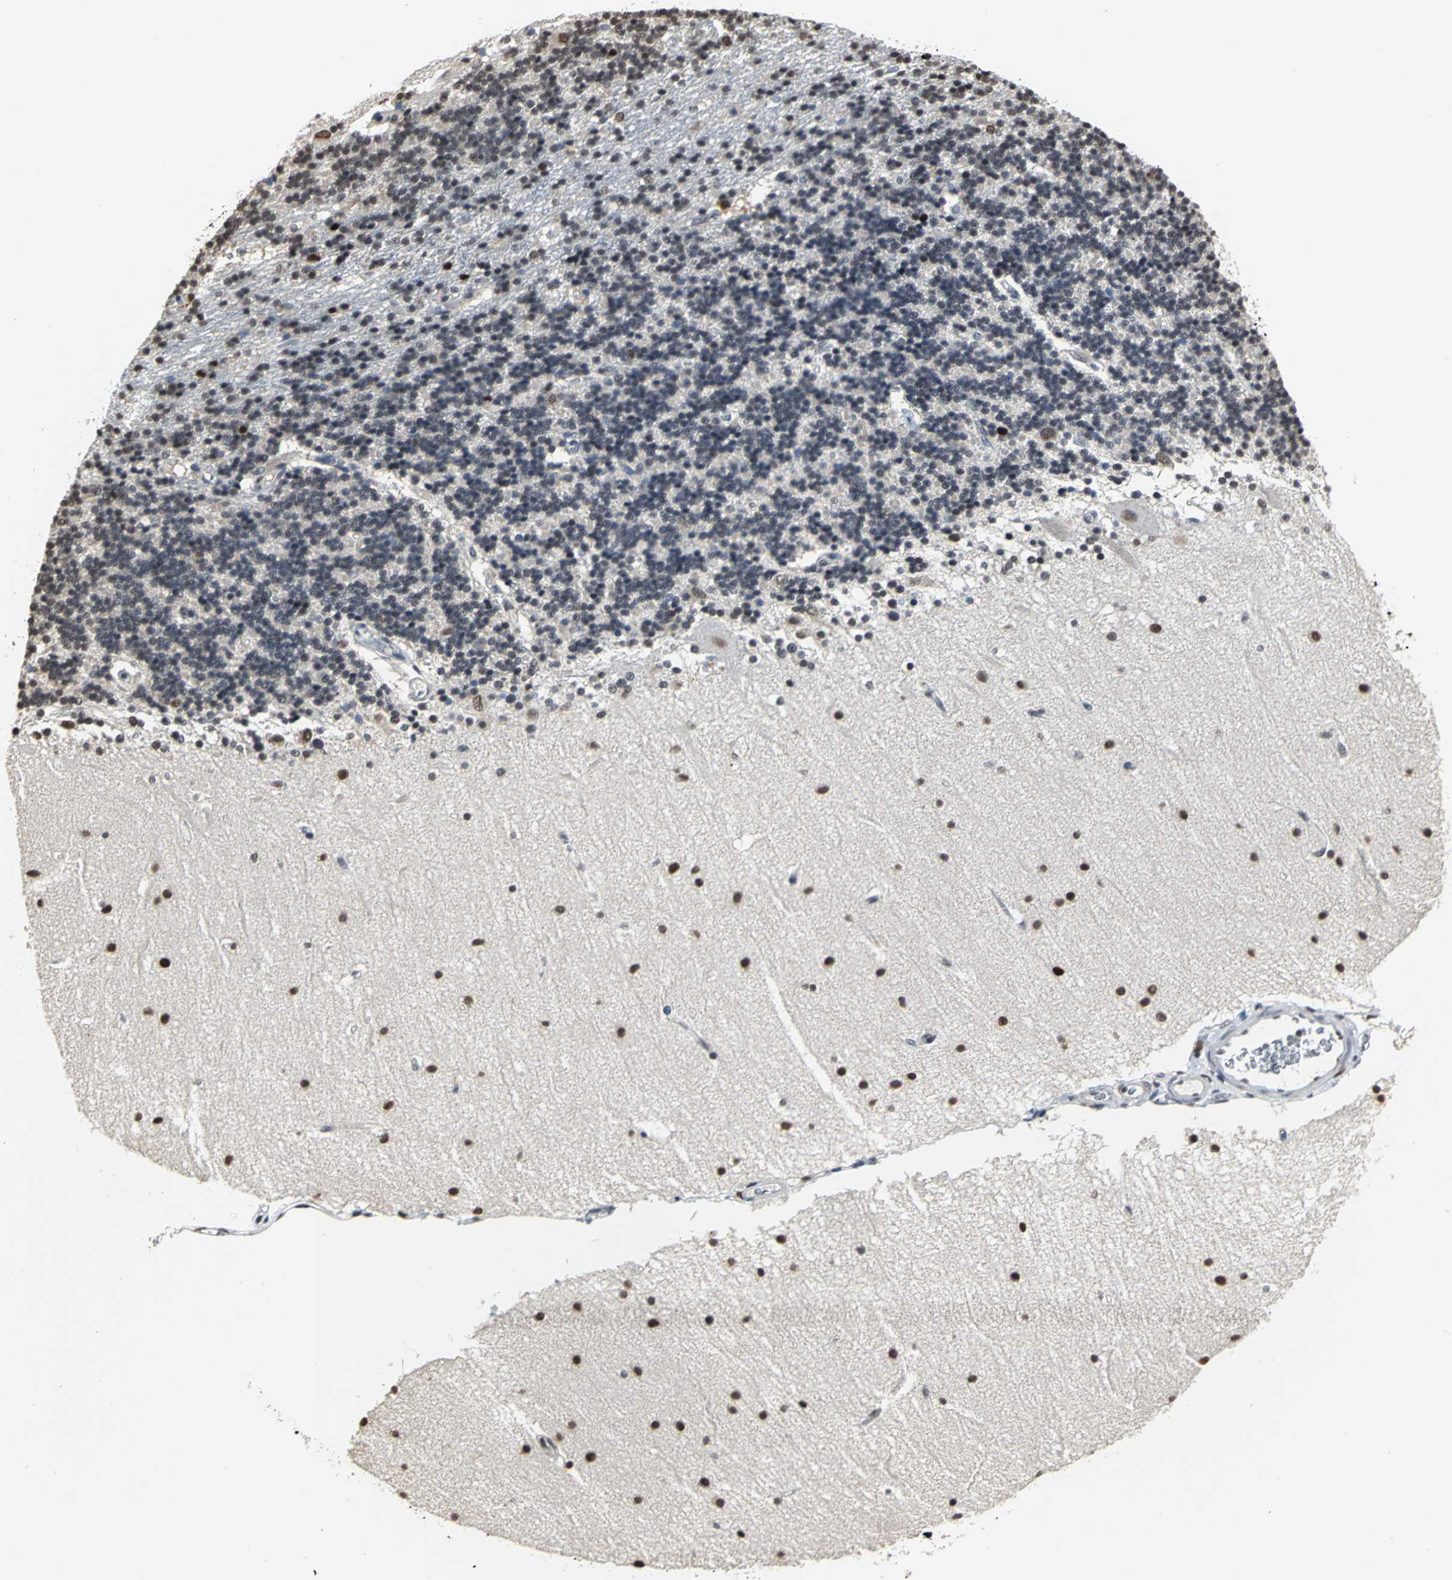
{"staining": {"intensity": "moderate", "quantity": "<25%", "location": "nuclear"}, "tissue": "cerebellum", "cell_type": "Cells in granular layer", "image_type": "normal", "snomed": [{"axis": "morphology", "description": "Normal tissue, NOS"}, {"axis": "topography", "description": "Cerebellum"}], "caption": "Protein positivity by immunohistochemistry (IHC) reveals moderate nuclear positivity in approximately <25% of cells in granular layer in unremarkable cerebellum.", "gene": "CCDC88C", "patient": {"sex": "female", "age": 54}}